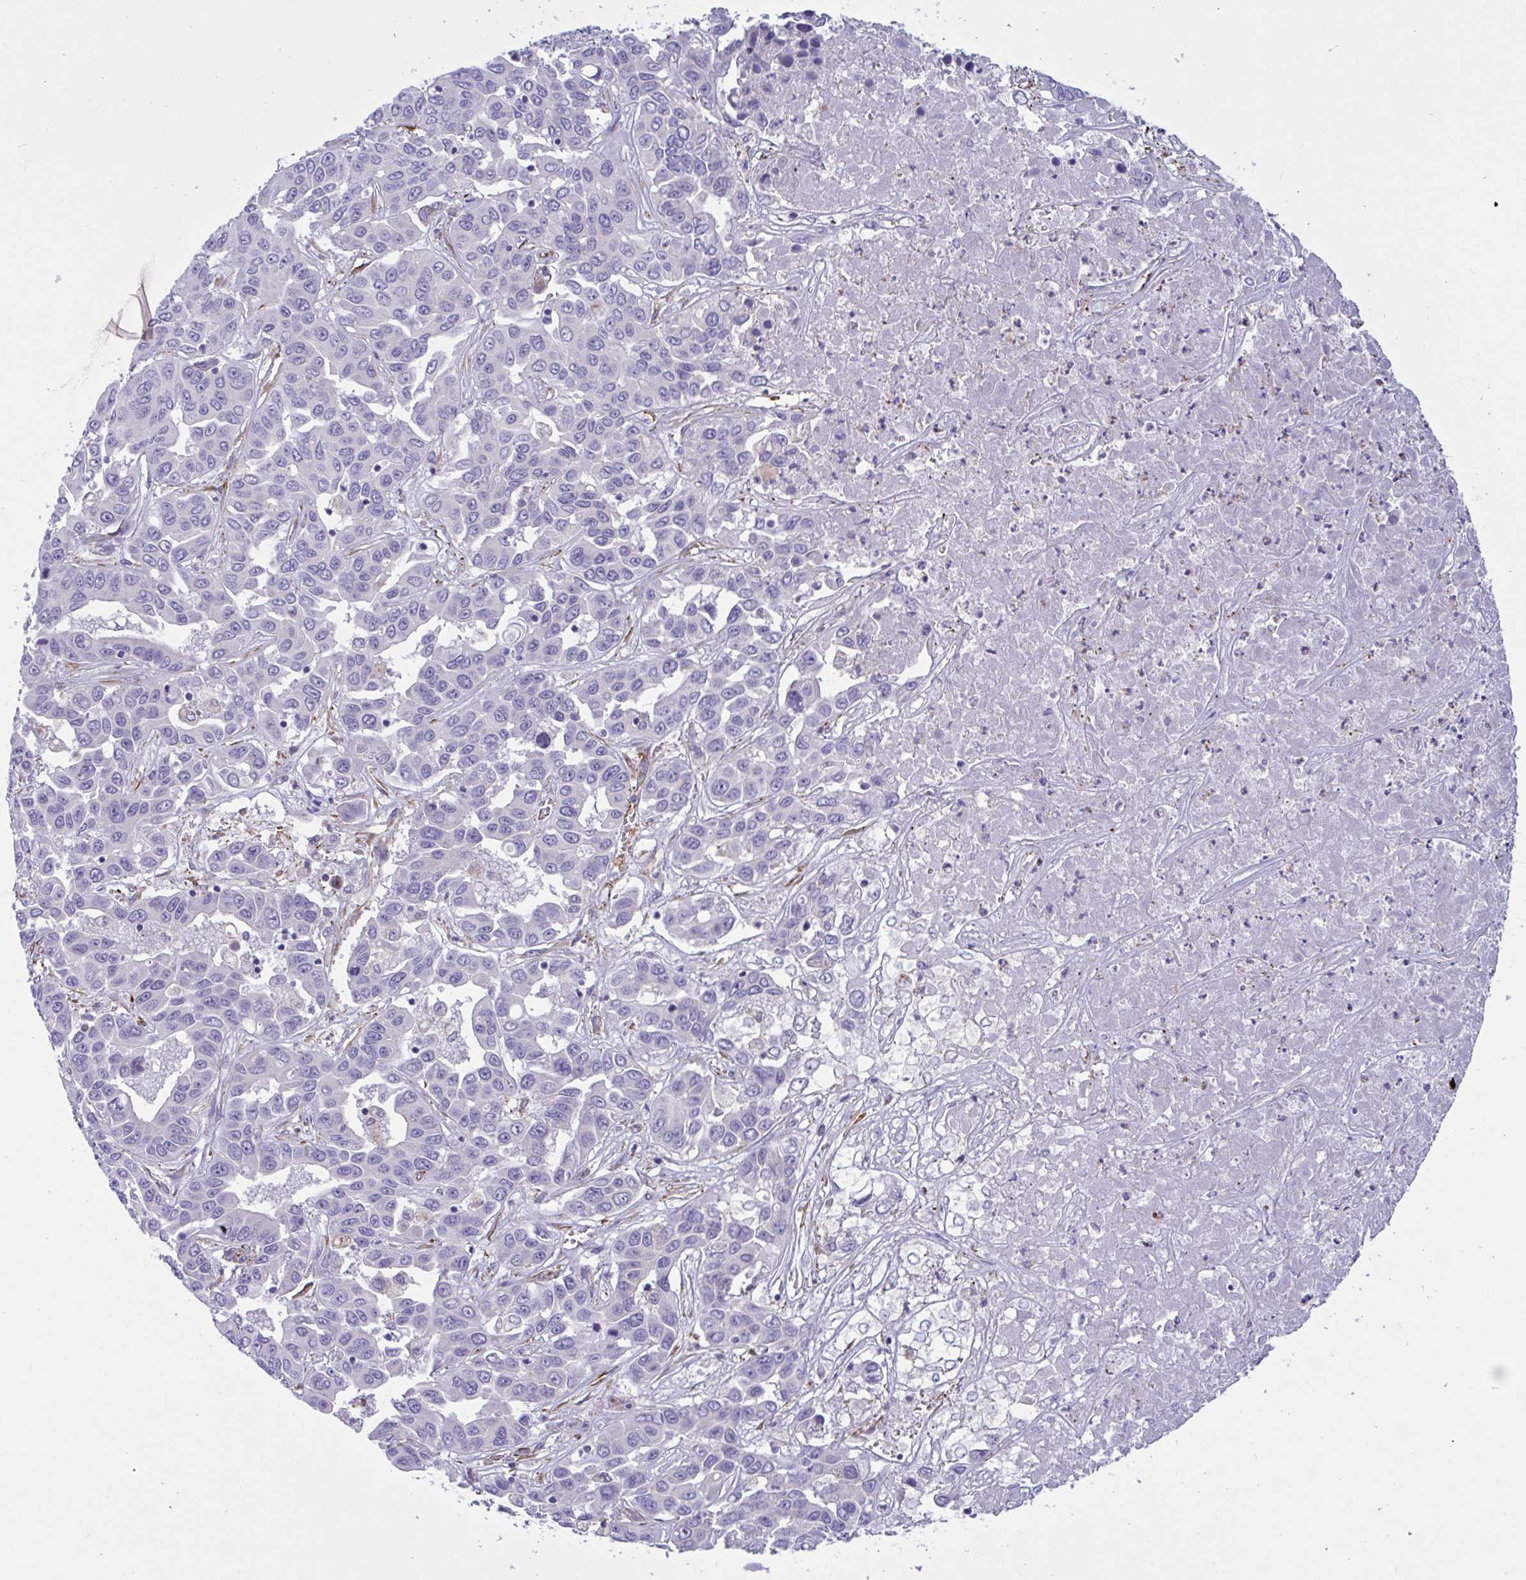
{"staining": {"intensity": "negative", "quantity": "none", "location": "none"}, "tissue": "liver cancer", "cell_type": "Tumor cells", "image_type": "cancer", "snomed": [{"axis": "morphology", "description": "Cholangiocarcinoma"}, {"axis": "topography", "description": "Liver"}], "caption": "Immunohistochemistry (IHC) histopathology image of cholangiocarcinoma (liver) stained for a protein (brown), which reveals no staining in tumor cells.", "gene": "OXLD1", "patient": {"sex": "female", "age": 52}}